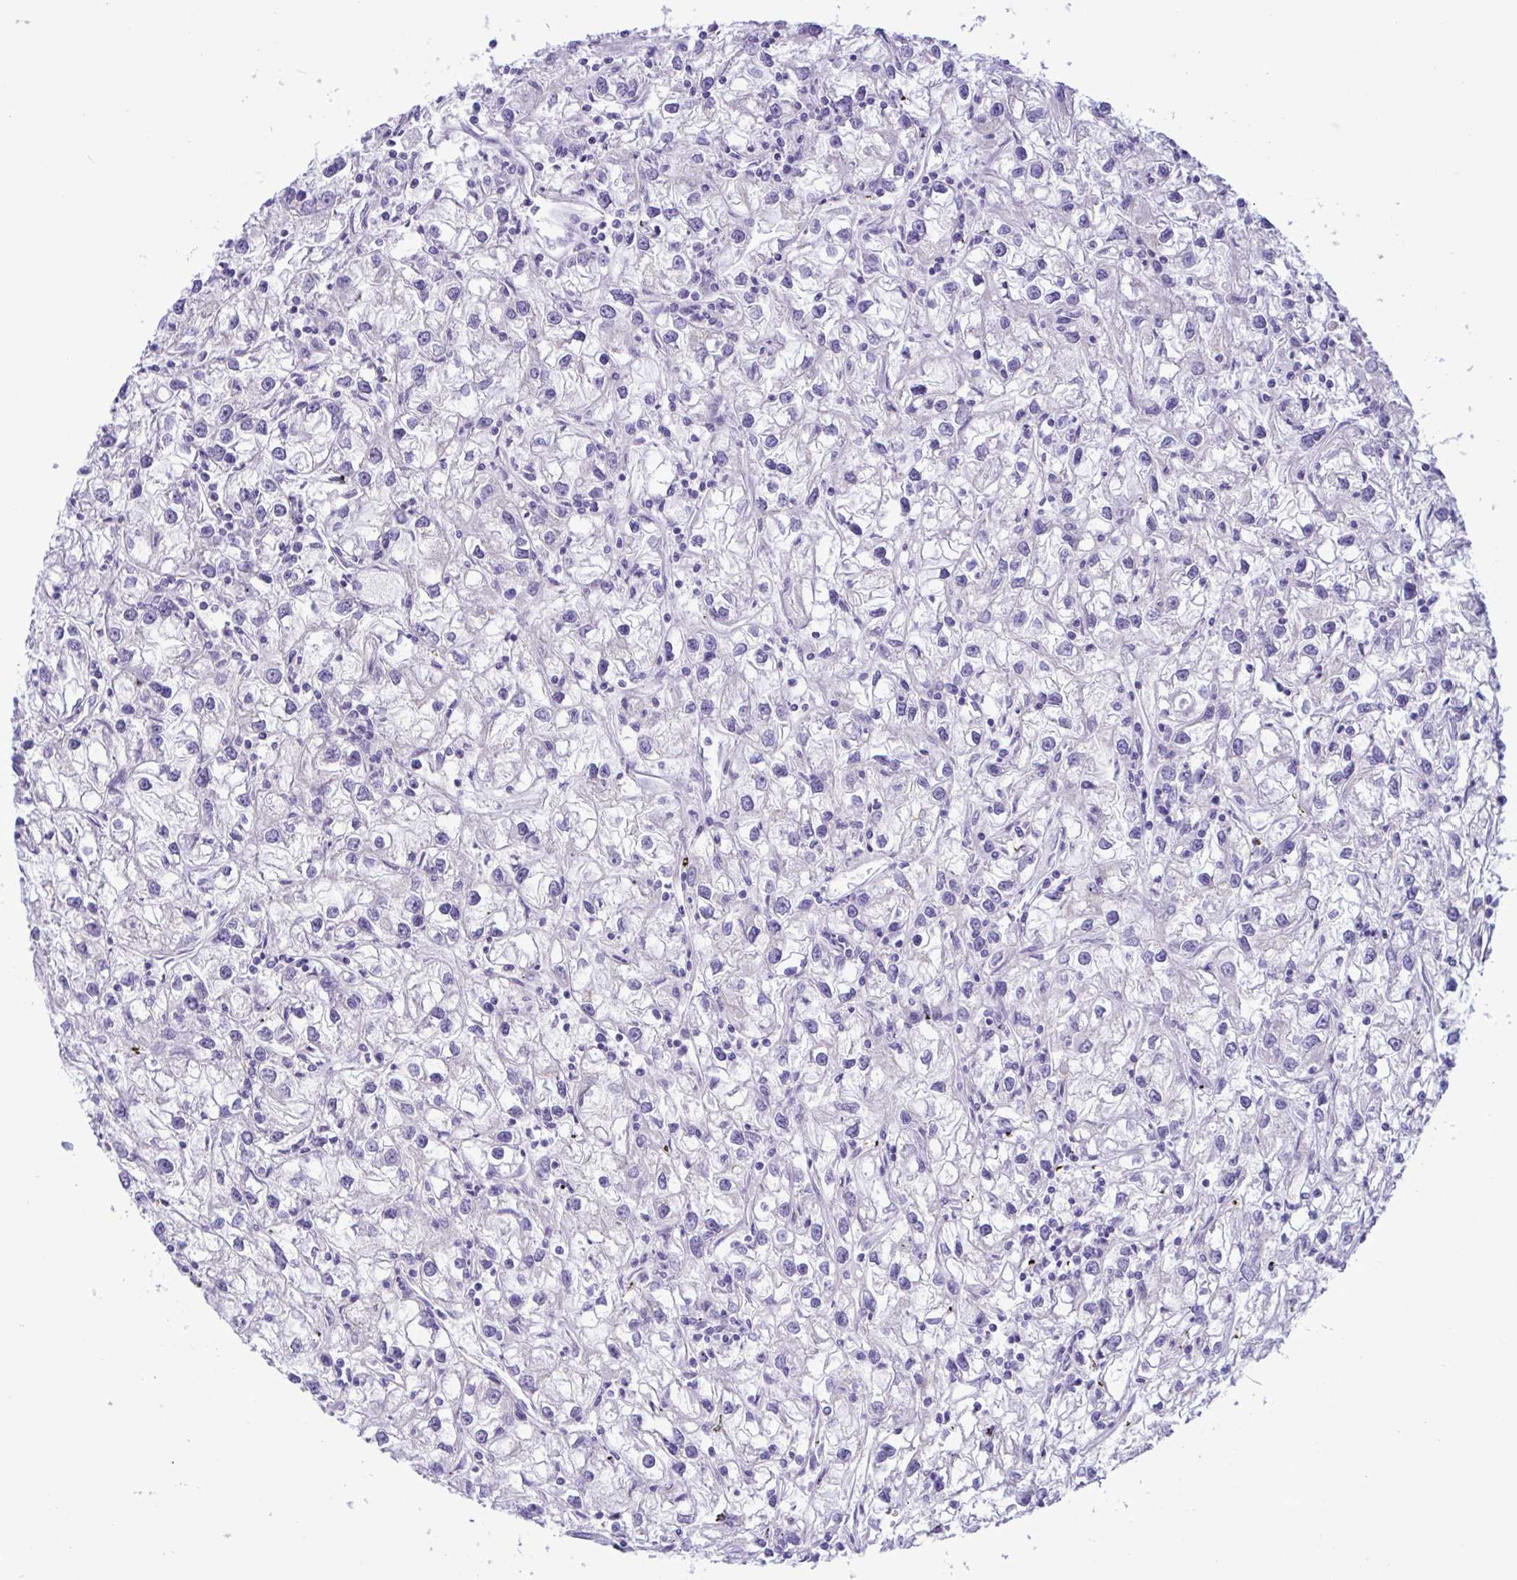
{"staining": {"intensity": "negative", "quantity": "none", "location": "none"}, "tissue": "renal cancer", "cell_type": "Tumor cells", "image_type": "cancer", "snomed": [{"axis": "morphology", "description": "Adenocarcinoma, NOS"}, {"axis": "topography", "description": "Kidney"}], "caption": "Immunohistochemistry (IHC) histopathology image of renal cancer stained for a protein (brown), which demonstrates no staining in tumor cells.", "gene": "SREBF1", "patient": {"sex": "female", "age": 59}}